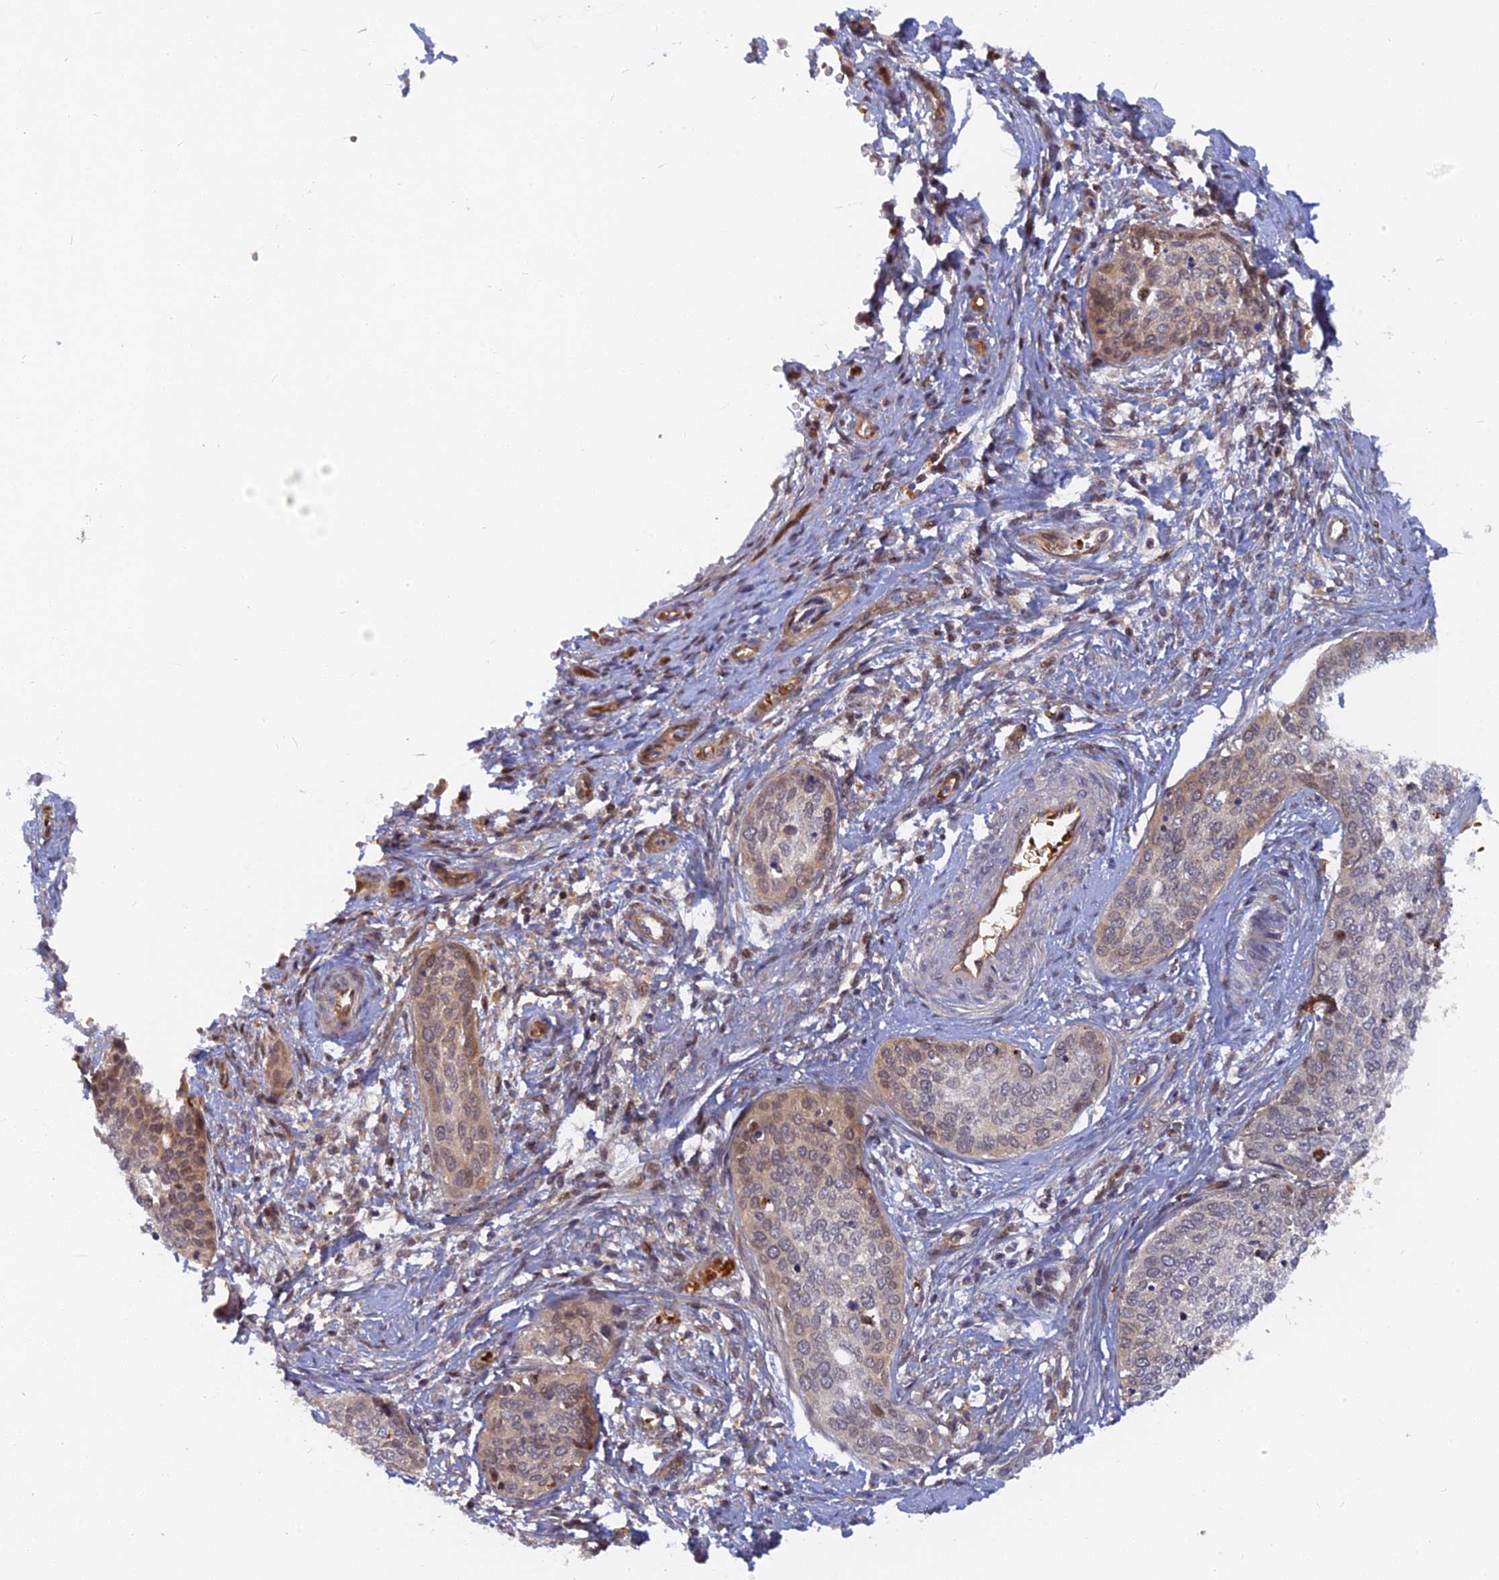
{"staining": {"intensity": "weak", "quantity": "<25%", "location": "cytoplasmic/membranous,nuclear"}, "tissue": "cervical cancer", "cell_type": "Tumor cells", "image_type": "cancer", "snomed": [{"axis": "morphology", "description": "Squamous cell carcinoma, NOS"}, {"axis": "topography", "description": "Cervix"}], "caption": "Immunohistochemistry photomicrograph of neoplastic tissue: cervical cancer stained with DAB shows no significant protein staining in tumor cells. Brightfield microscopy of IHC stained with DAB (3,3'-diaminobenzidine) (brown) and hematoxylin (blue), captured at high magnification.", "gene": "ARL2BP", "patient": {"sex": "female", "age": 37}}